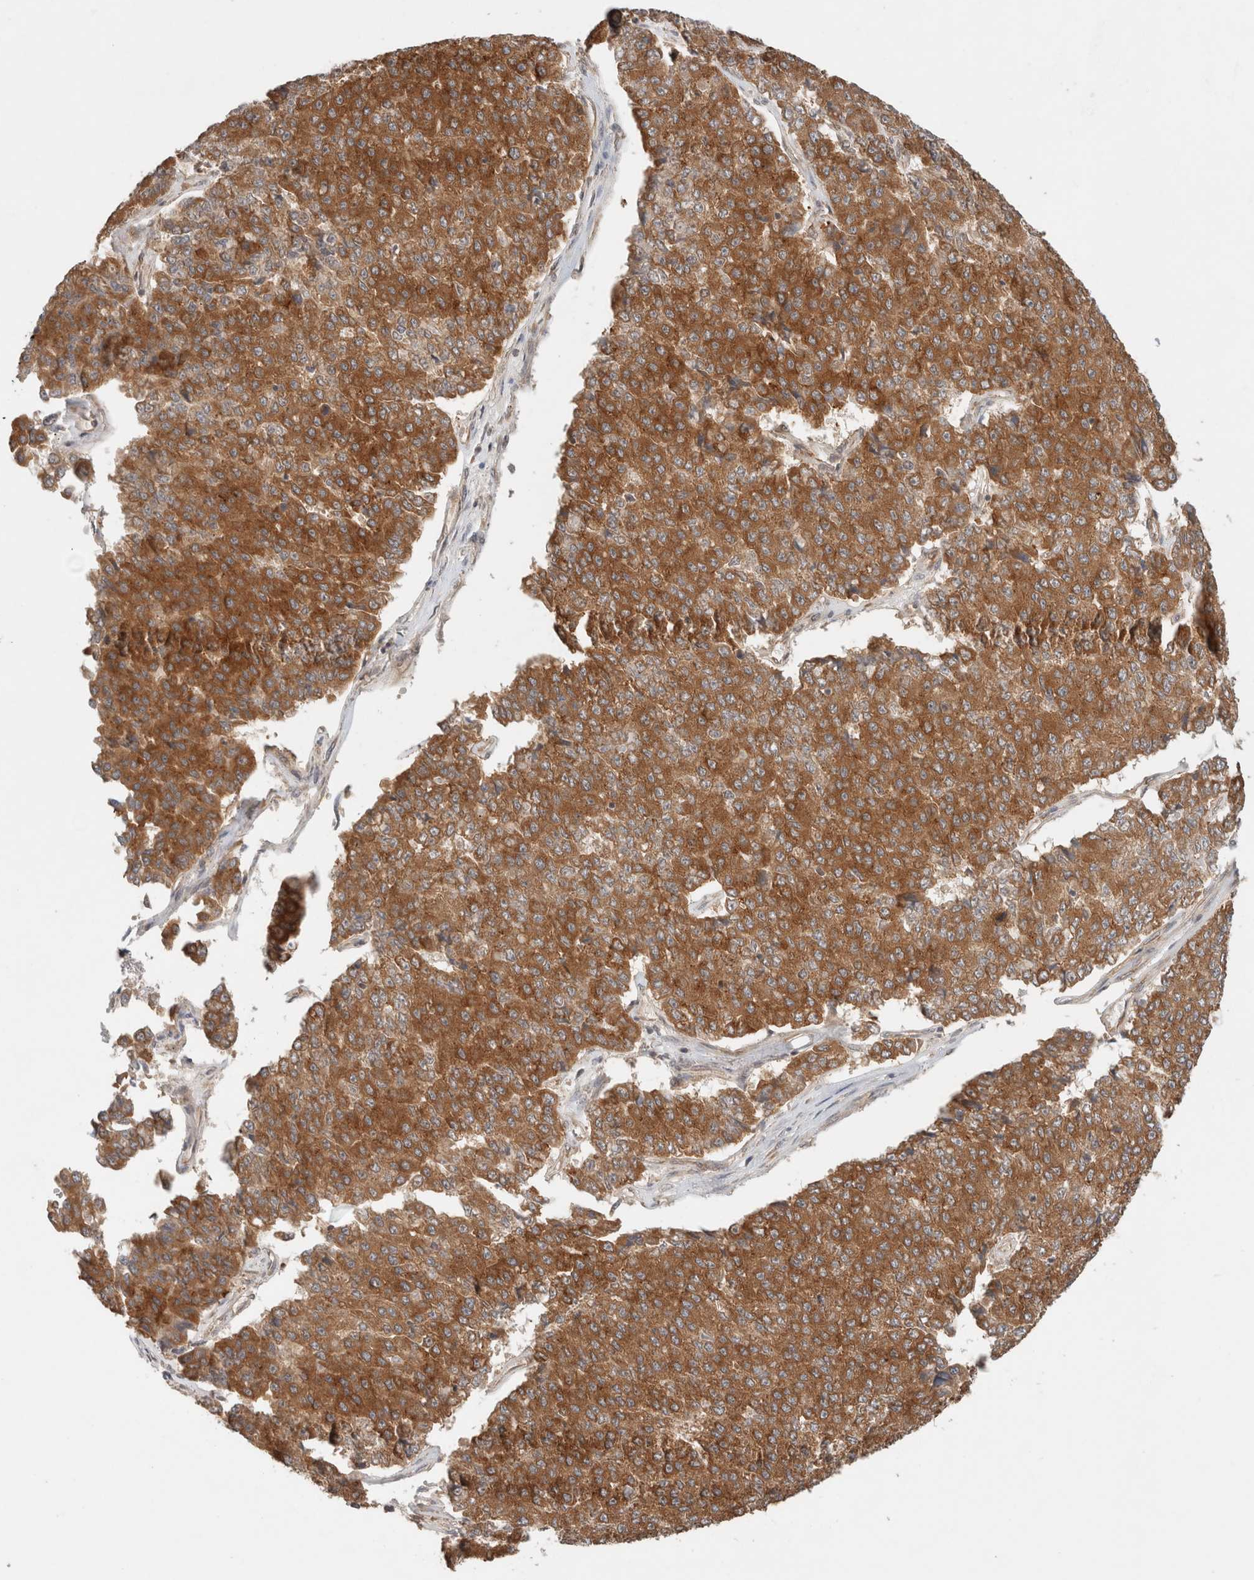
{"staining": {"intensity": "strong", "quantity": ">75%", "location": "cytoplasmic/membranous"}, "tissue": "pancreatic cancer", "cell_type": "Tumor cells", "image_type": "cancer", "snomed": [{"axis": "morphology", "description": "Adenocarcinoma, NOS"}, {"axis": "topography", "description": "Pancreas"}], "caption": "An immunohistochemistry (IHC) photomicrograph of tumor tissue is shown. Protein staining in brown labels strong cytoplasmic/membranous positivity in pancreatic adenocarcinoma within tumor cells.", "gene": "ARFGEF2", "patient": {"sex": "male", "age": 50}}